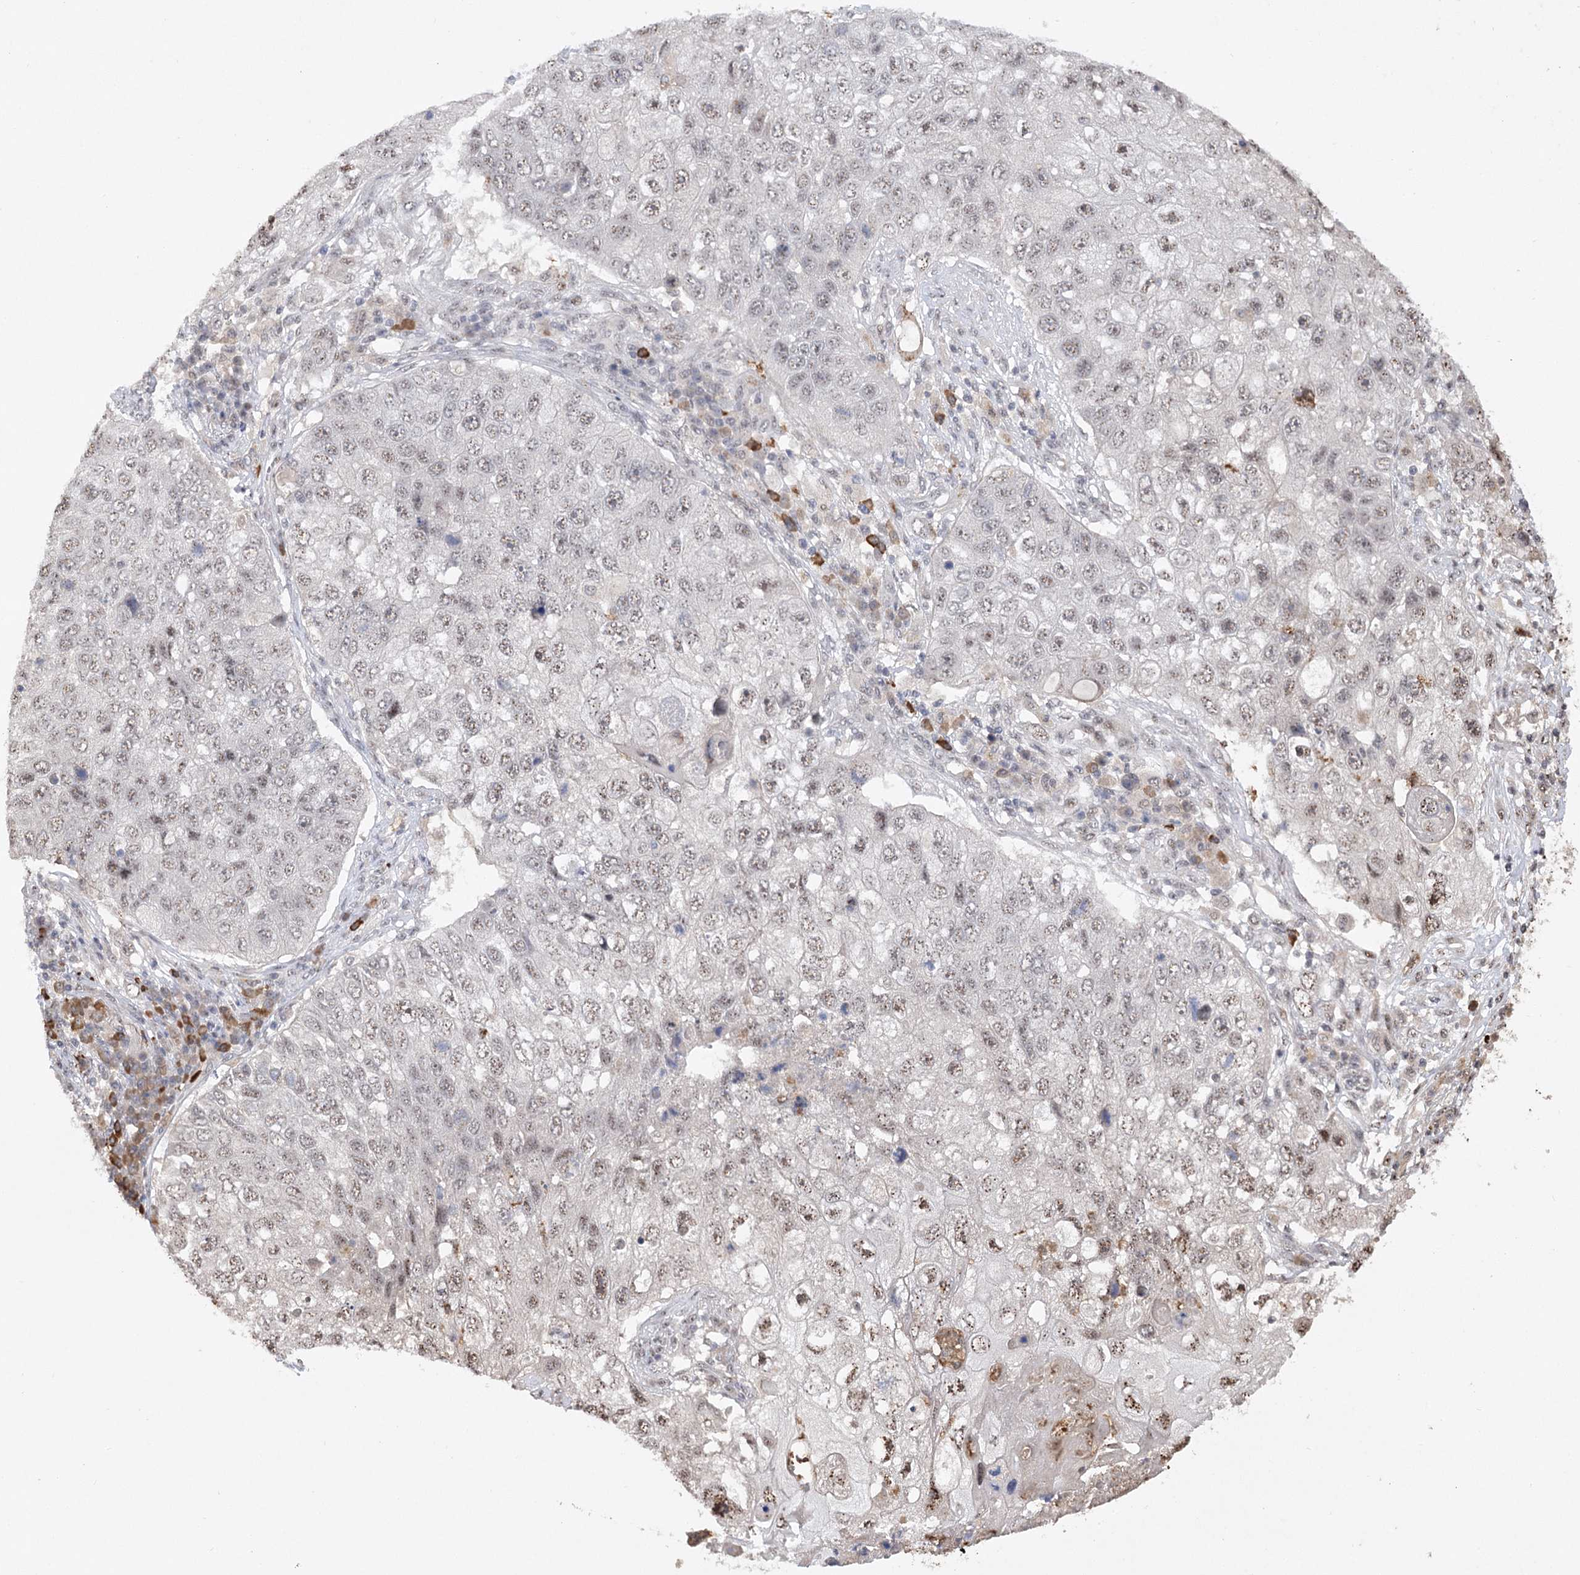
{"staining": {"intensity": "weak", "quantity": ">75%", "location": "nuclear"}, "tissue": "lung cancer", "cell_type": "Tumor cells", "image_type": "cancer", "snomed": [{"axis": "morphology", "description": "Squamous cell carcinoma, NOS"}, {"axis": "topography", "description": "Lung"}], "caption": "Protein analysis of lung squamous cell carcinoma tissue demonstrates weak nuclear expression in about >75% of tumor cells.", "gene": "PYROXD1", "patient": {"sex": "male", "age": 61}}